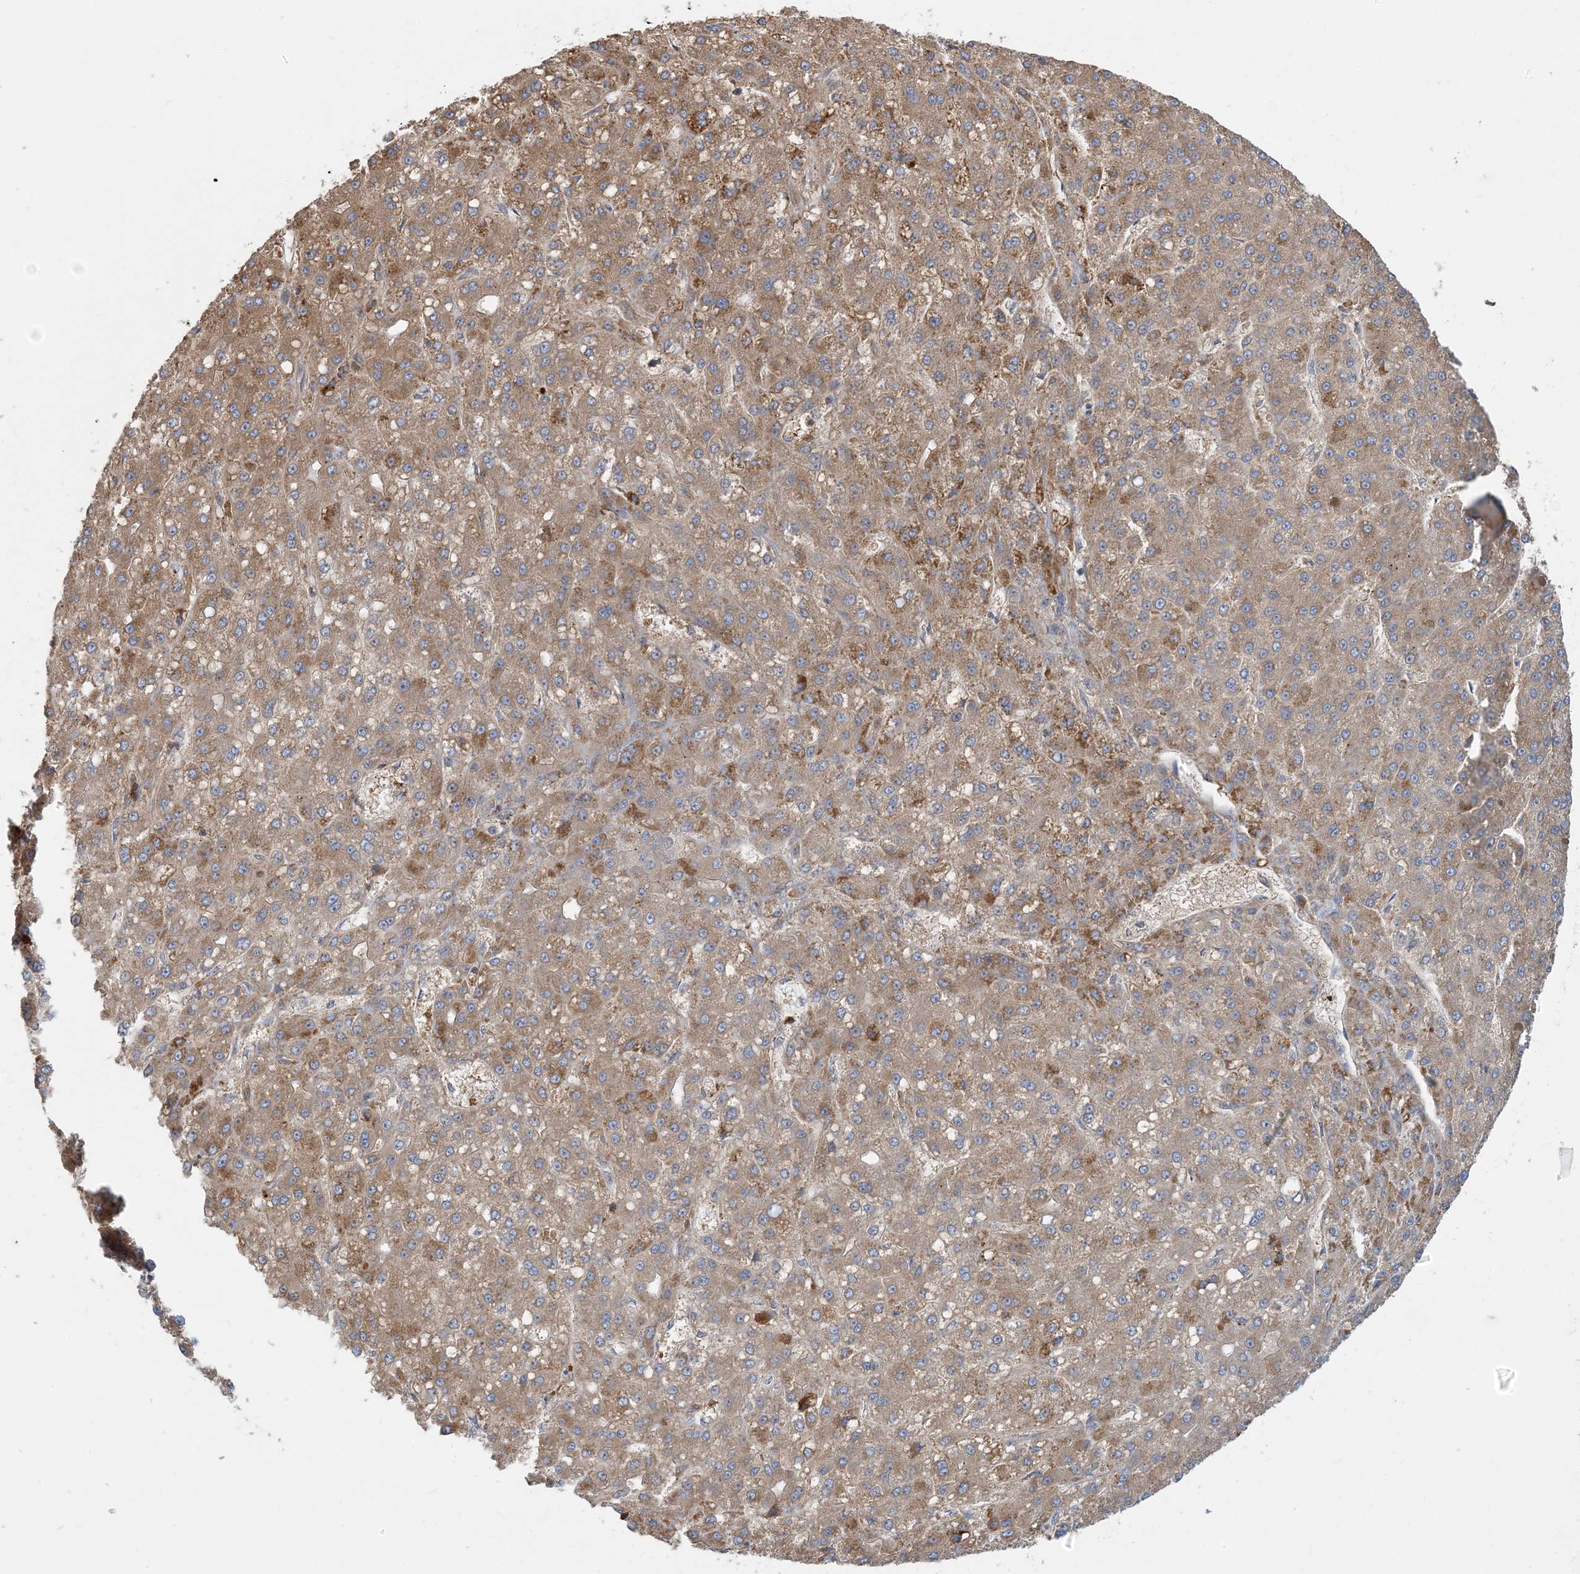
{"staining": {"intensity": "moderate", "quantity": ">75%", "location": "cytoplasmic/membranous"}, "tissue": "liver cancer", "cell_type": "Tumor cells", "image_type": "cancer", "snomed": [{"axis": "morphology", "description": "Carcinoma, Hepatocellular, NOS"}, {"axis": "topography", "description": "Liver"}], "caption": "Liver cancer stained for a protein demonstrates moderate cytoplasmic/membranous positivity in tumor cells.", "gene": "SFMBT2", "patient": {"sex": "male", "age": 67}}